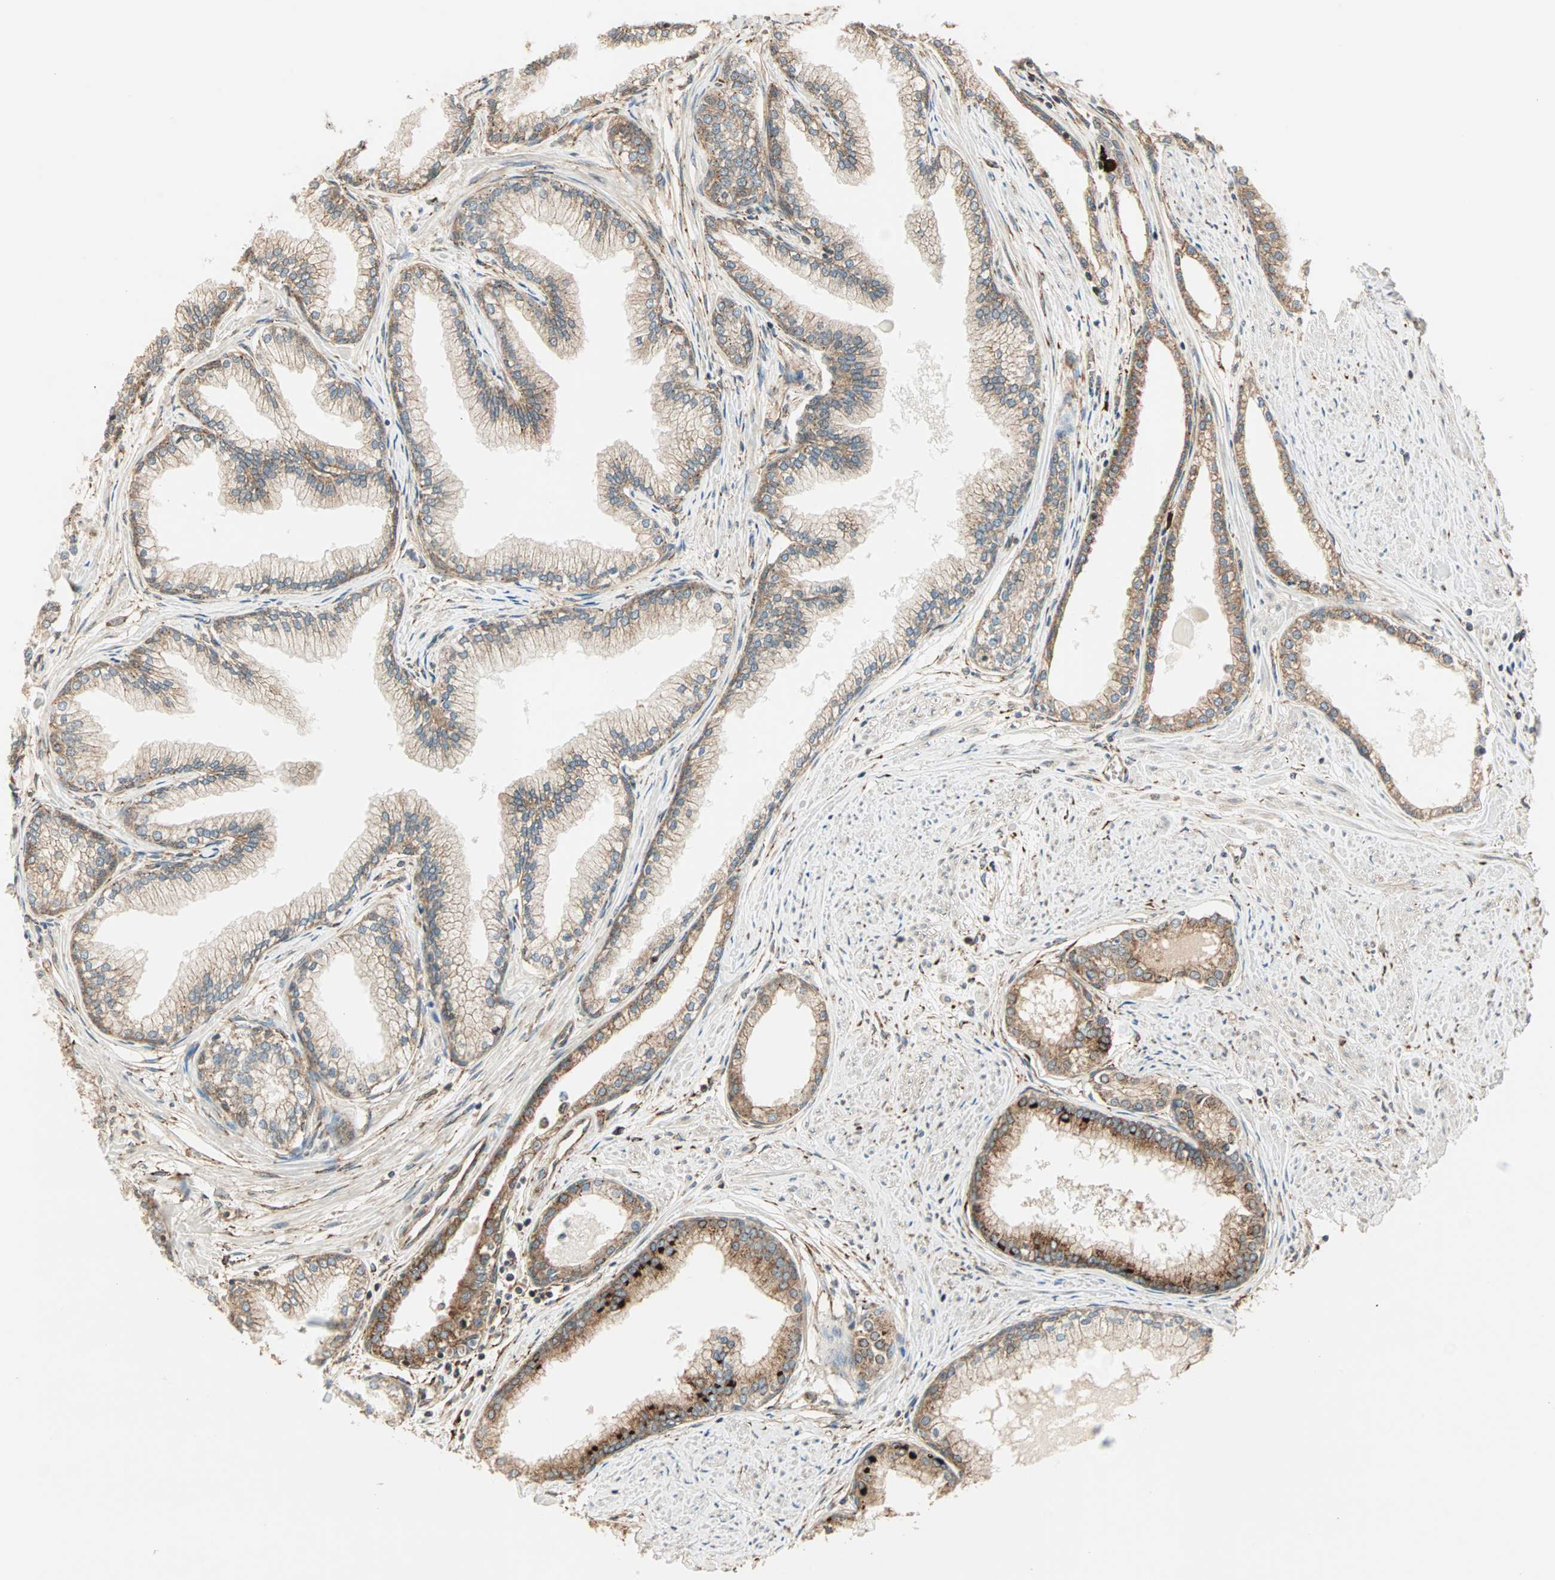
{"staining": {"intensity": "moderate", "quantity": ">75%", "location": "cytoplasmic/membranous"}, "tissue": "prostate", "cell_type": "Glandular cells", "image_type": "normal", "snomed": [{"axis": "morphology", "description": "Normal tissue, NOS"}, {"axis": "topography", "description": "Prostate"}], "caption": "Moderate cytoplasmic/membranous expression for a protein is seen in about >75% of glandular cells of normal prostate using immunohistochemistry (IHC).", "gene": "P4HA1", "patient": {"sex": "male", "age": 64}}